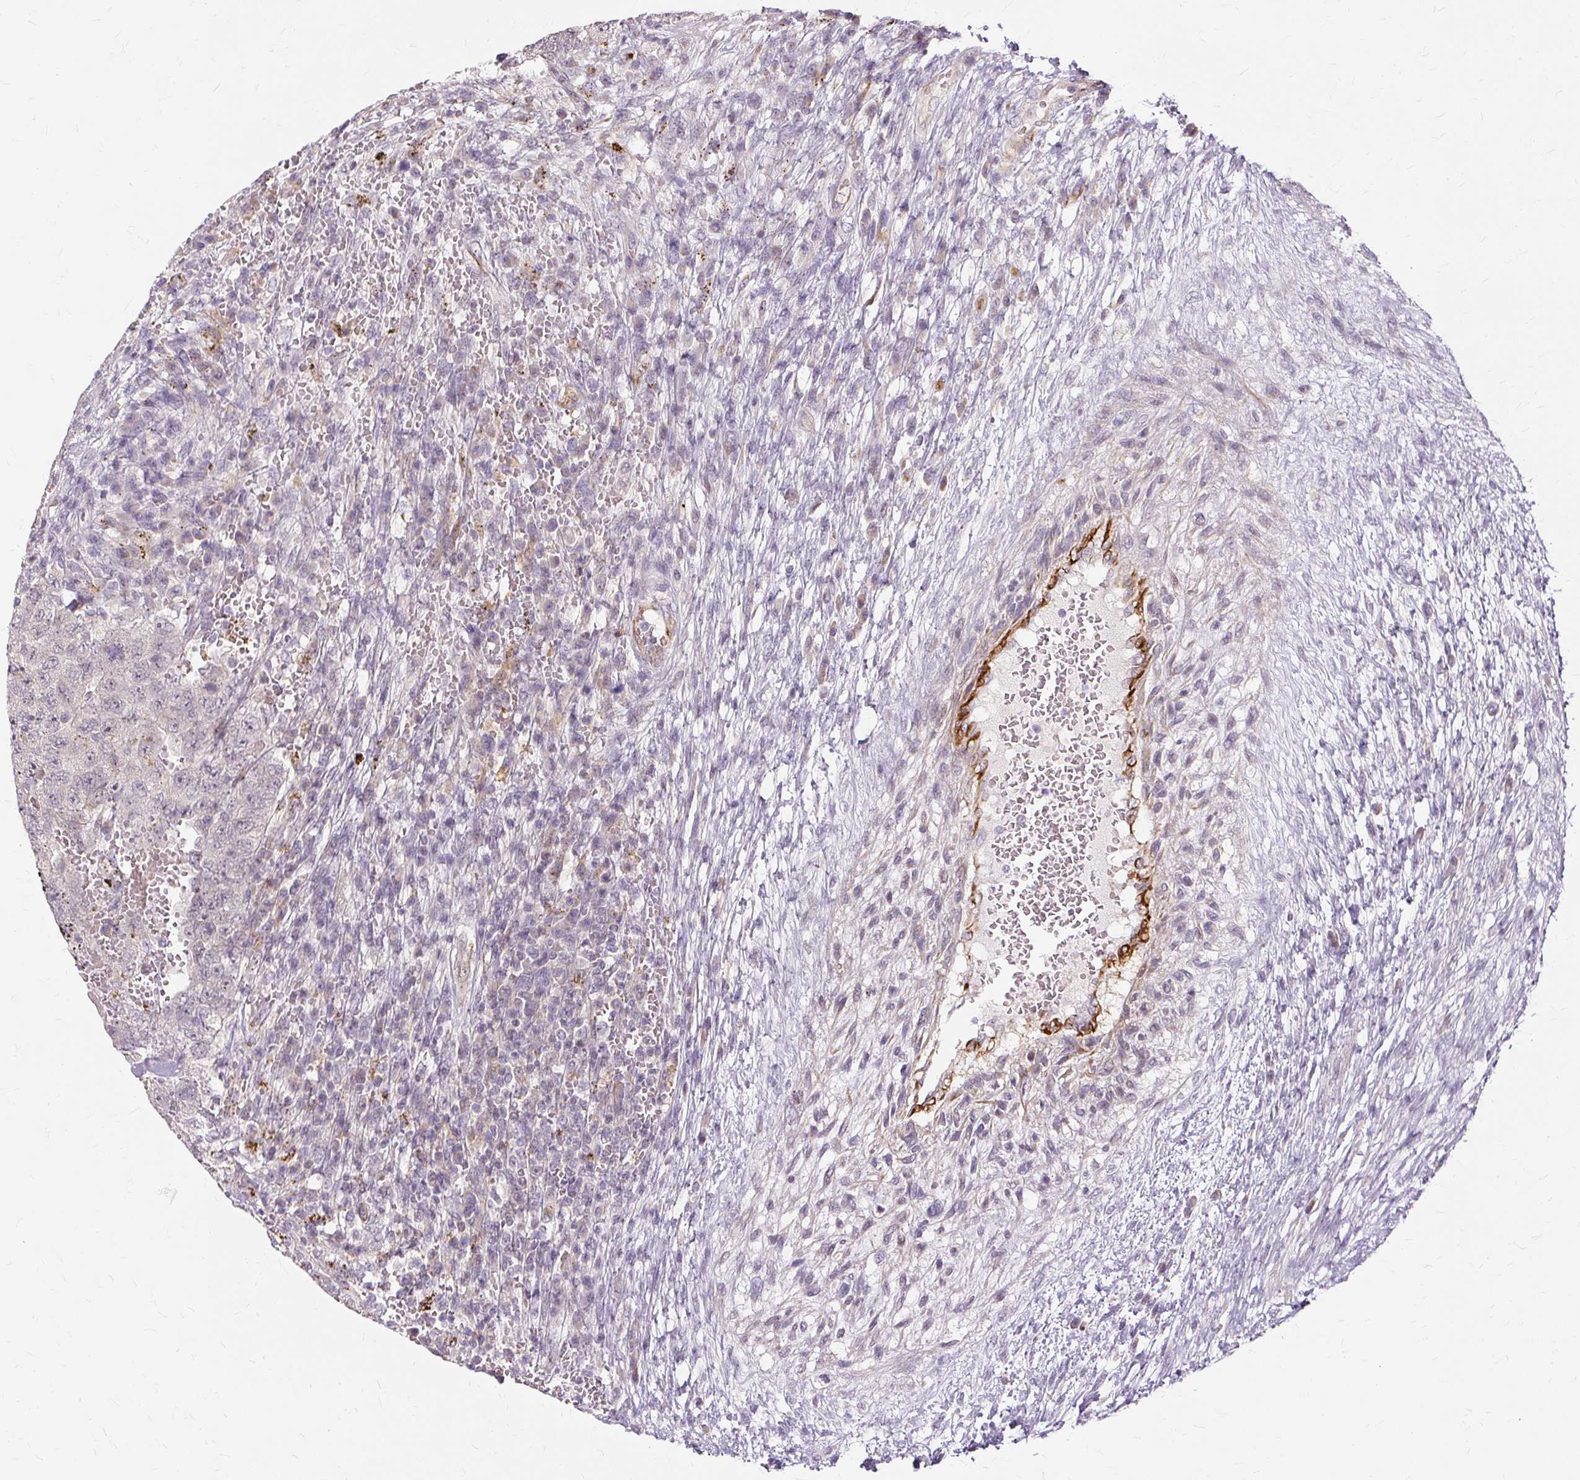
{"staining": {"intensity": "negative", "quantity": "none", "location": "none"}, "tissue": "testis cancer", "cell_type": "Tumor cells", "image_type": "cancer", "snomed": [{"axis": "morphology", "description": "Carcinoma, Embryonal, NOS"}, {"axis": "topography", "description": "Testis"}], "caption": "Immunohistochemical staining of human testis embryonal carcinoma displays no significant positivity in tumor cells.", "gene": "MMACHC", "patient": {"sex": "male", "age": 26}}